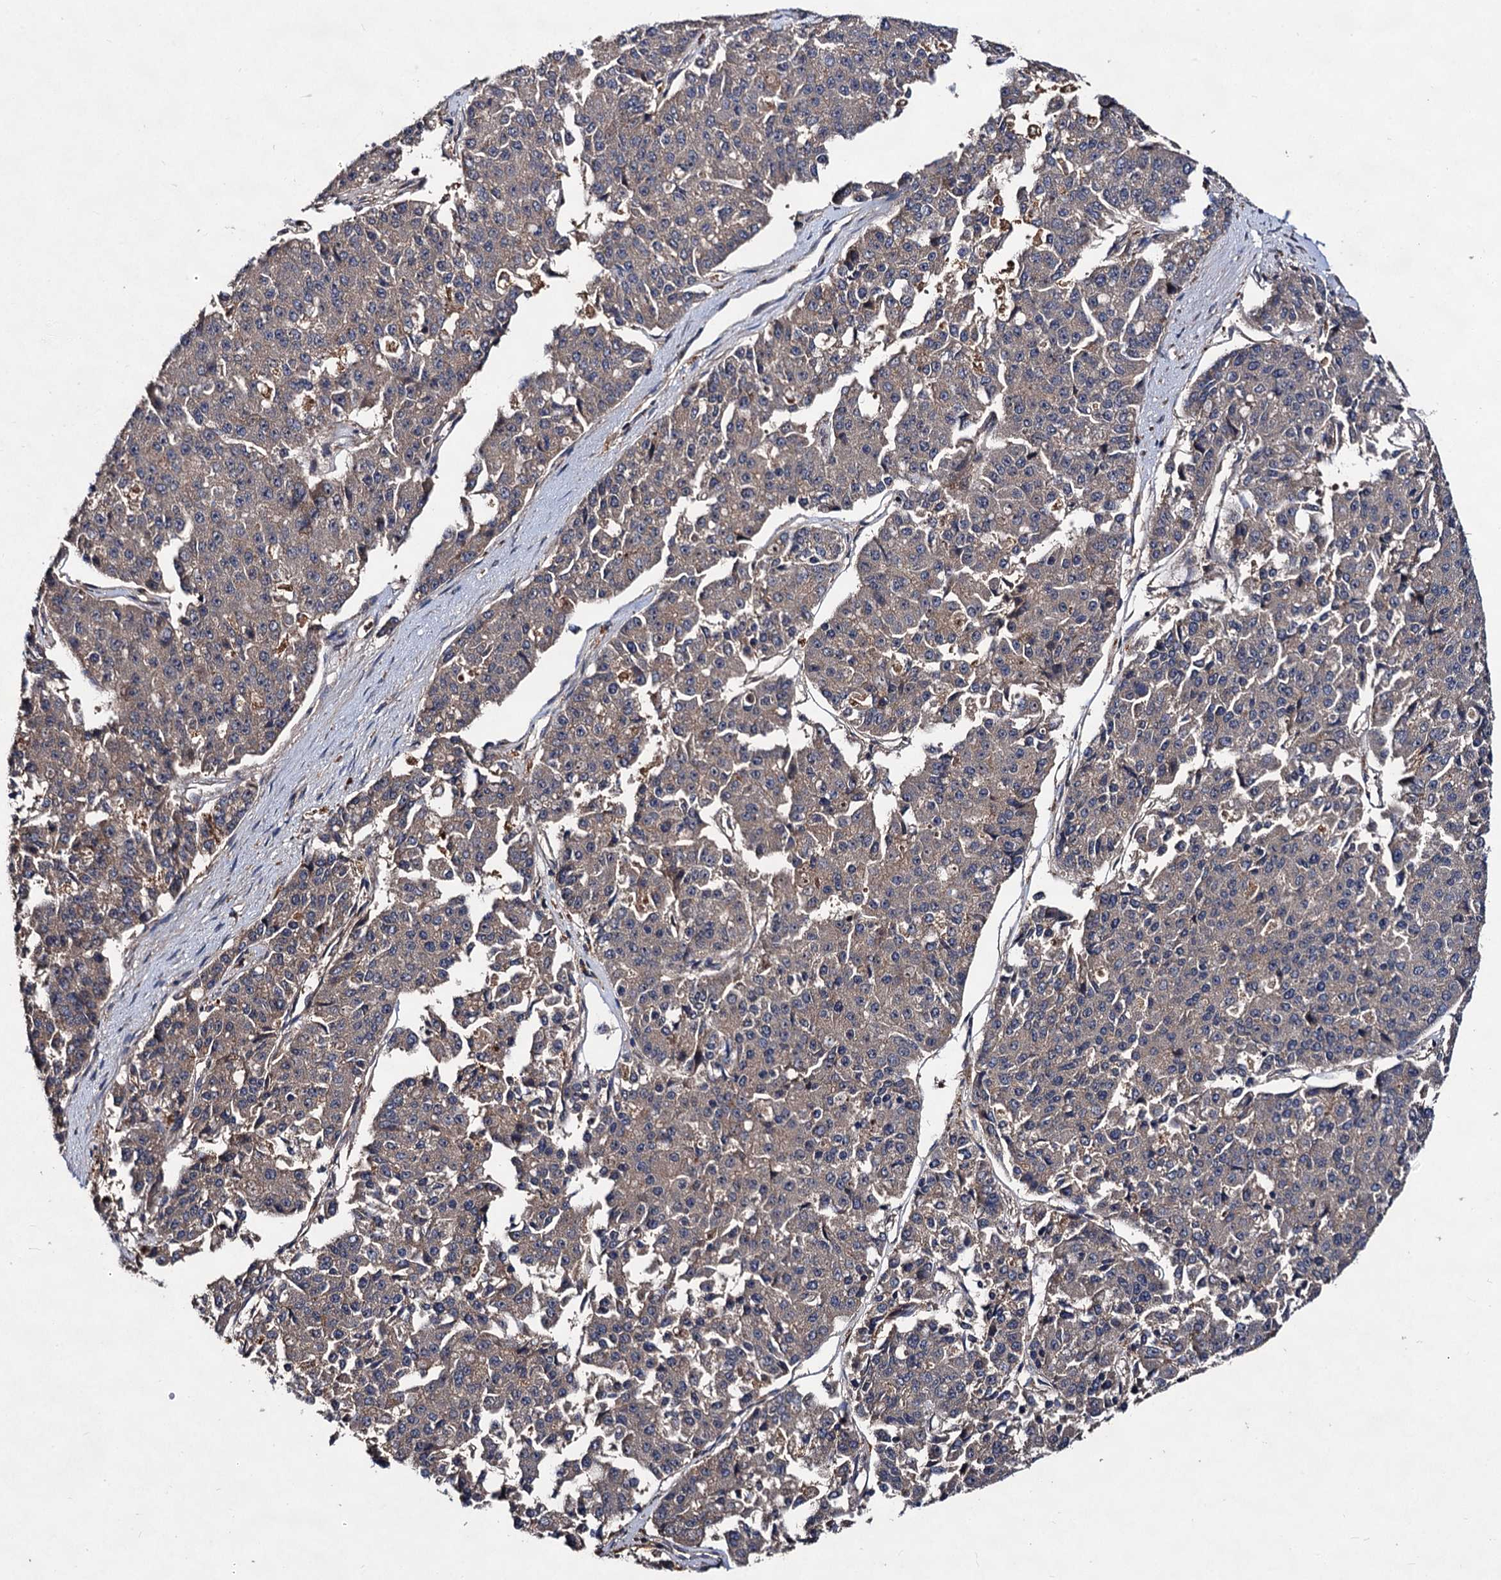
{"staining": {"intensity": "negative", "quantity": "none", "location": "none"}, "tissue": "pancreatic cancer", "cell_type": "Tumor cells", "image_type": "cancer", "snomed": [{"axis": "morphology", "description": "Adenocarcinoma, NOS"}, {"axis": "topography", "description": "Pancreas"}], "caption": "IHC of pancreatic adenocarcinoma reveals no expression in tumor cells. (DAB immunohistochemistry (IHC) with hematoxylin counter stain).", "gene": "VPS29", "patient": {"sex": "male", "age": 50}}